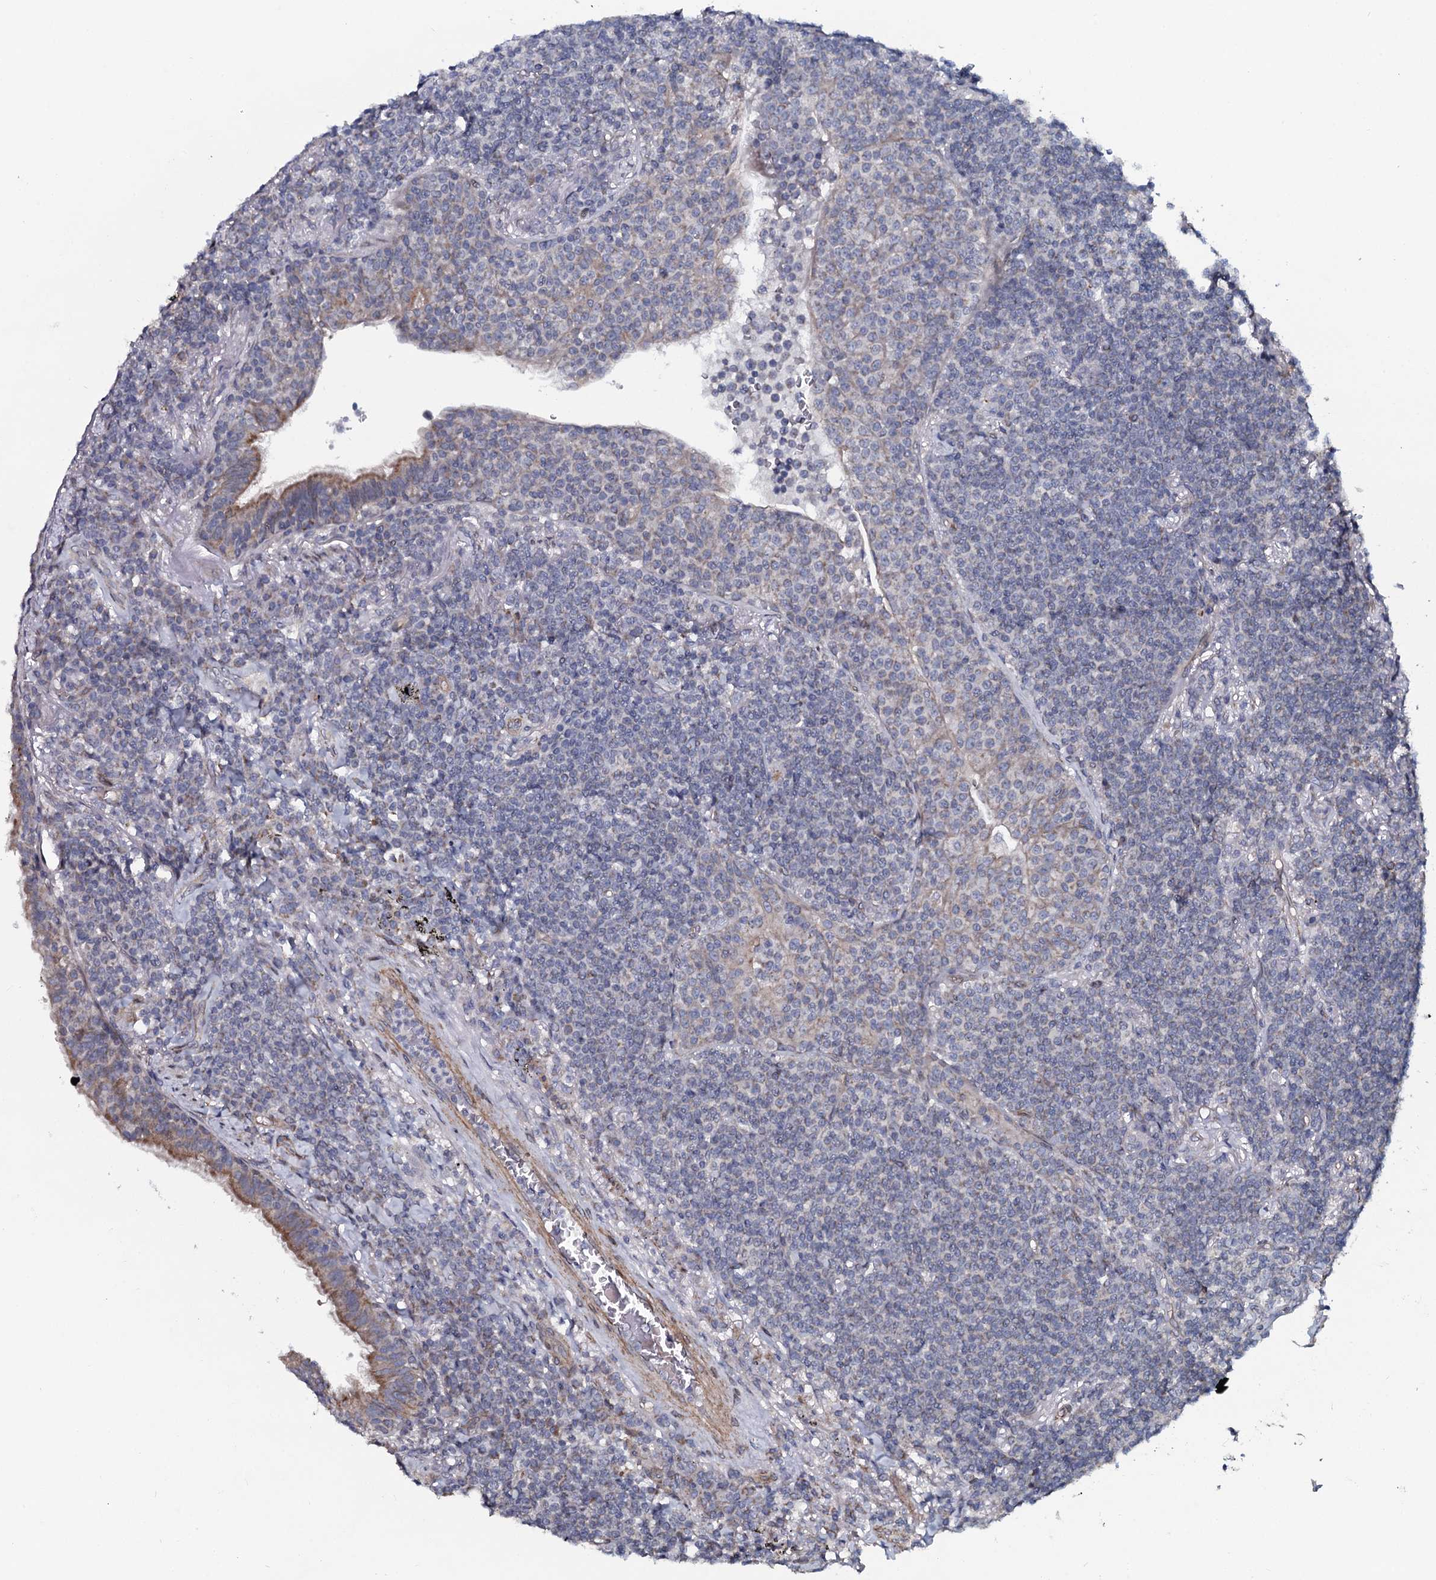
{"staining": {"intensity": "negative", "quantity": "none", "location": "none"}, "tissue": "lymphoma", "cell_type": "Tumor cells", "image_type": "cancer", "snomed": [{"axis": "morphology", "description": "Malignant lymphoma, non-Hodgkin's type, Low grade"}, {"axis": "topography", "description": "Lung"}], "caption": "Immunohistochemistry (IHC) photomicrograph of neoplastic tissue: malignant lymphoma, non-Hodgkin's type (low-grade) stained with DAB (3,3'-diaminobenzidine) demonstrates no significant protein expression in tumor cells.", "gene": "KCTD4", "patient": {"sex": "female", "age": 71}}